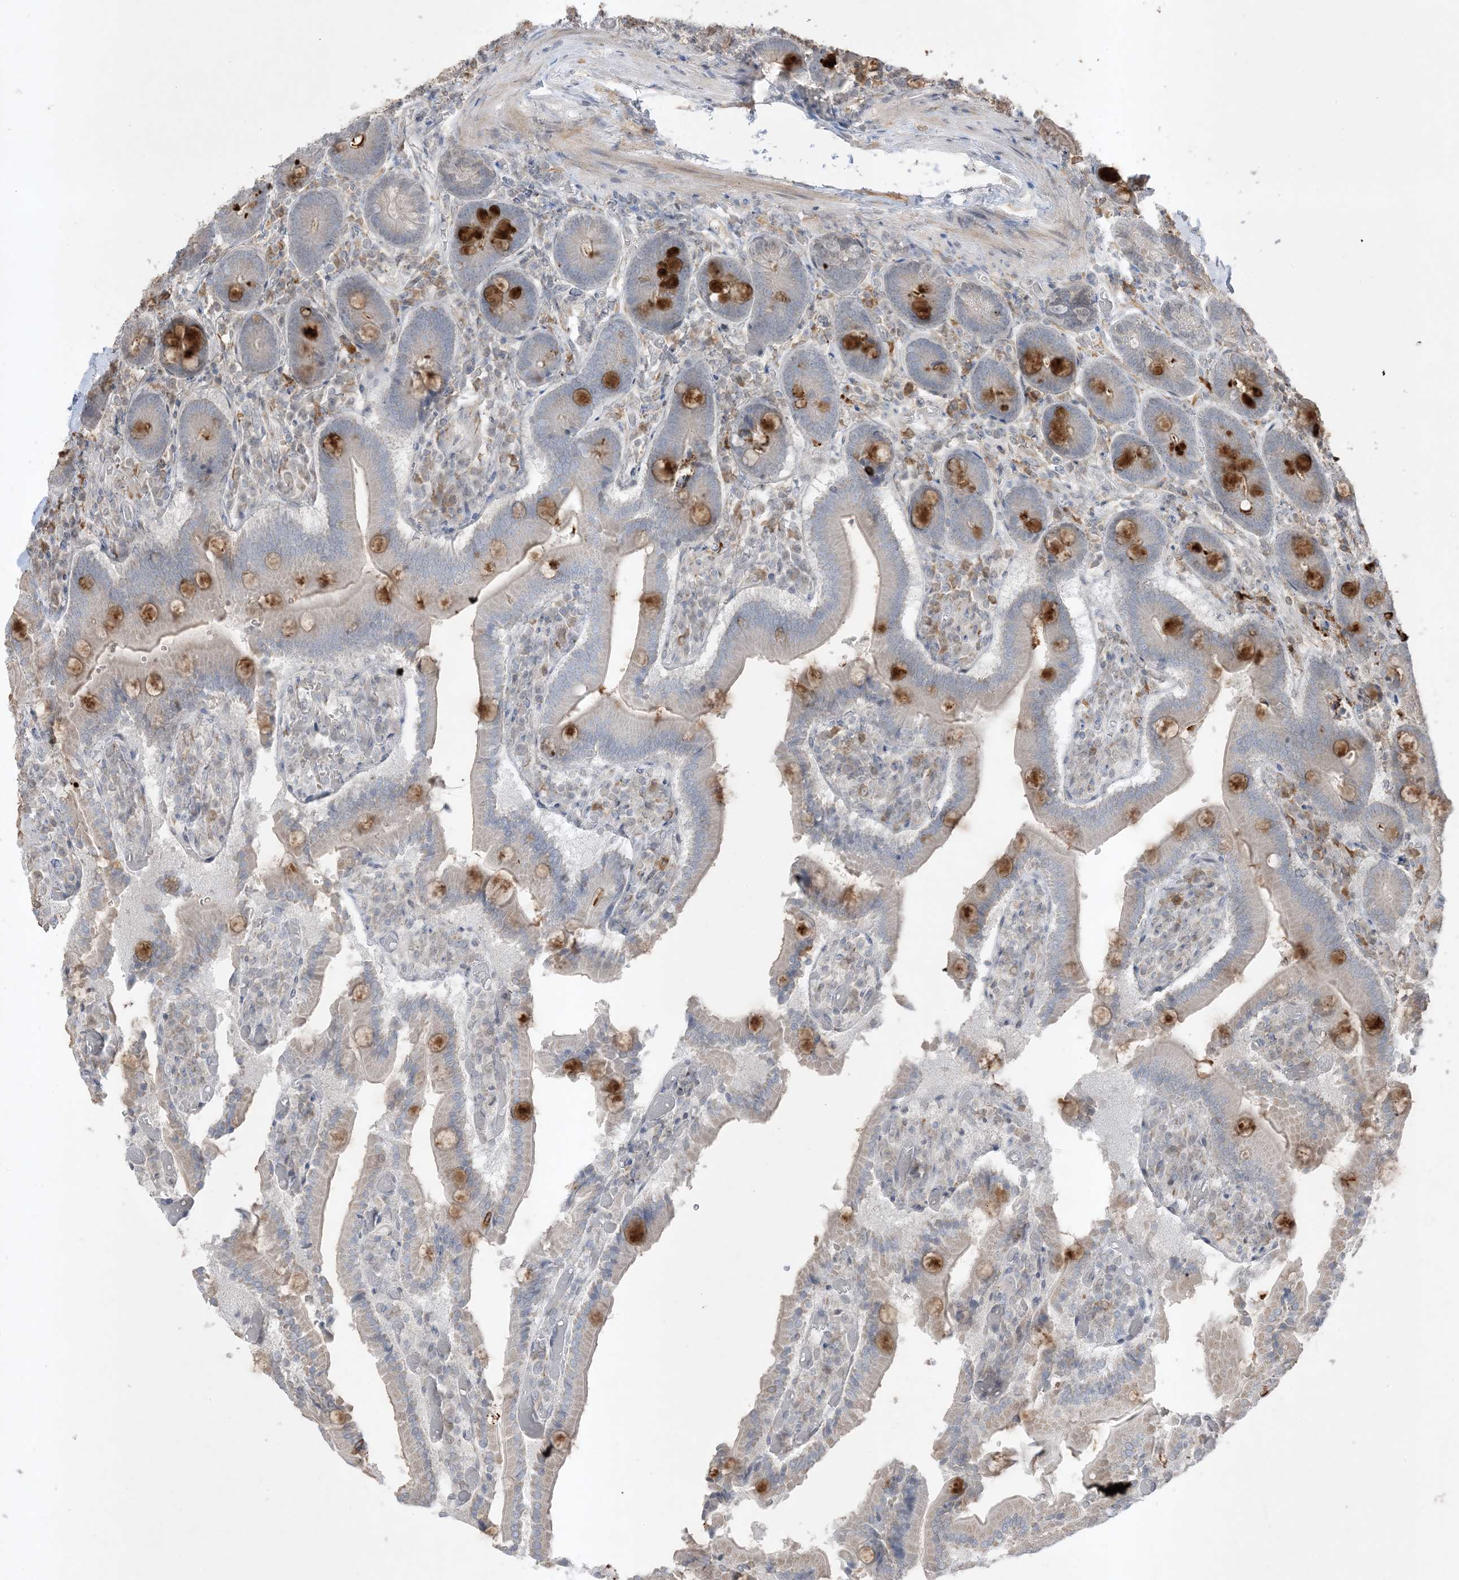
{"staining": {"intensity": "strong", "quantity": "<25%", "location": "cytoplasmic/membranous"}, "tissue": "duodenum", "cell_type": "Glandular cells", "image_type": "normal", "snomed": [{"axis": "morphology", "description": "Normal tissue, NOS"}, {"axis": "topography", "description": "Duodenum"}], "caption": "A brown stain highlights strong cytoplasmic/membranous positivity of a protein in glandular cells of benign human duodenum. Immunohistochemistry (ihc) stains the protein of interest in brown and the nuclei are stained blue.", "gene": "FNDC1", "patient": {"sex": "female", "age": 62}}